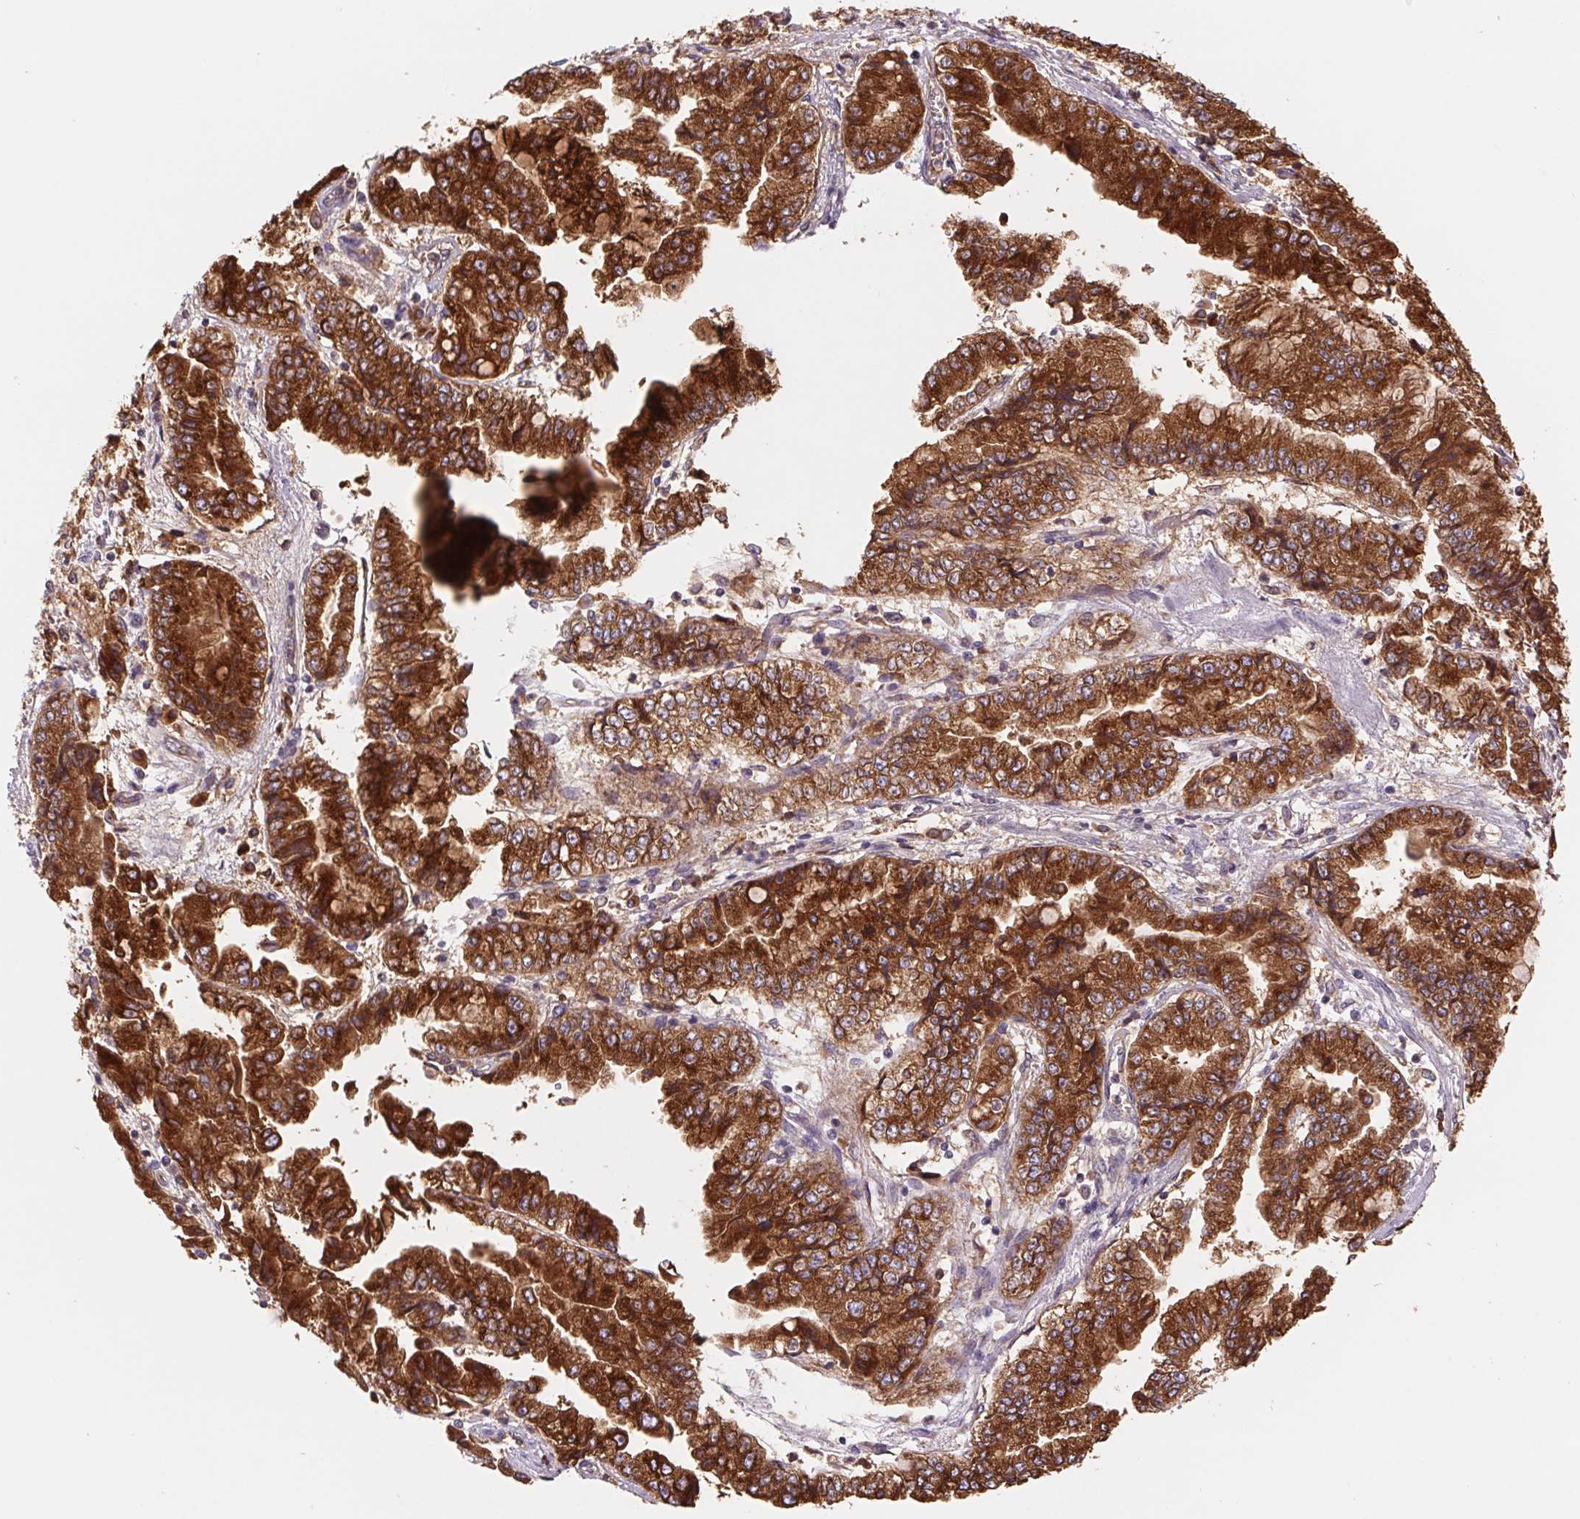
{"staining": {"intensity": "strong", "quantity": ">75%", "location": "cytoplasmic/membranous"}, "tissue": "stomach cancer", "cell_type": "Tumor cells", "image_type": "cancer", "snomed": [{"axis": "morphology", "description": "Adenocarcinoma, NOS"}, {"axis": "topography", "description": "Stomach, upper"}], "caption": "High-magnification brightfield microscopy of adenocarcinoma (stomach) stained with DAB (3,3'-diaminobenzidine) (brown) and counterstained with hematoxylin (blue). tumor cells exhibit strong cytoplasmic/membranous staining is identified in about>75% of cells. The staining was performed using DAB to visualize the protein expression in brown, while the nuclei were stained in blue with hematoxylin (Magnification: 20x).", "gene": "RAB1A", "patient": {"sex": "female", "age": 74}}